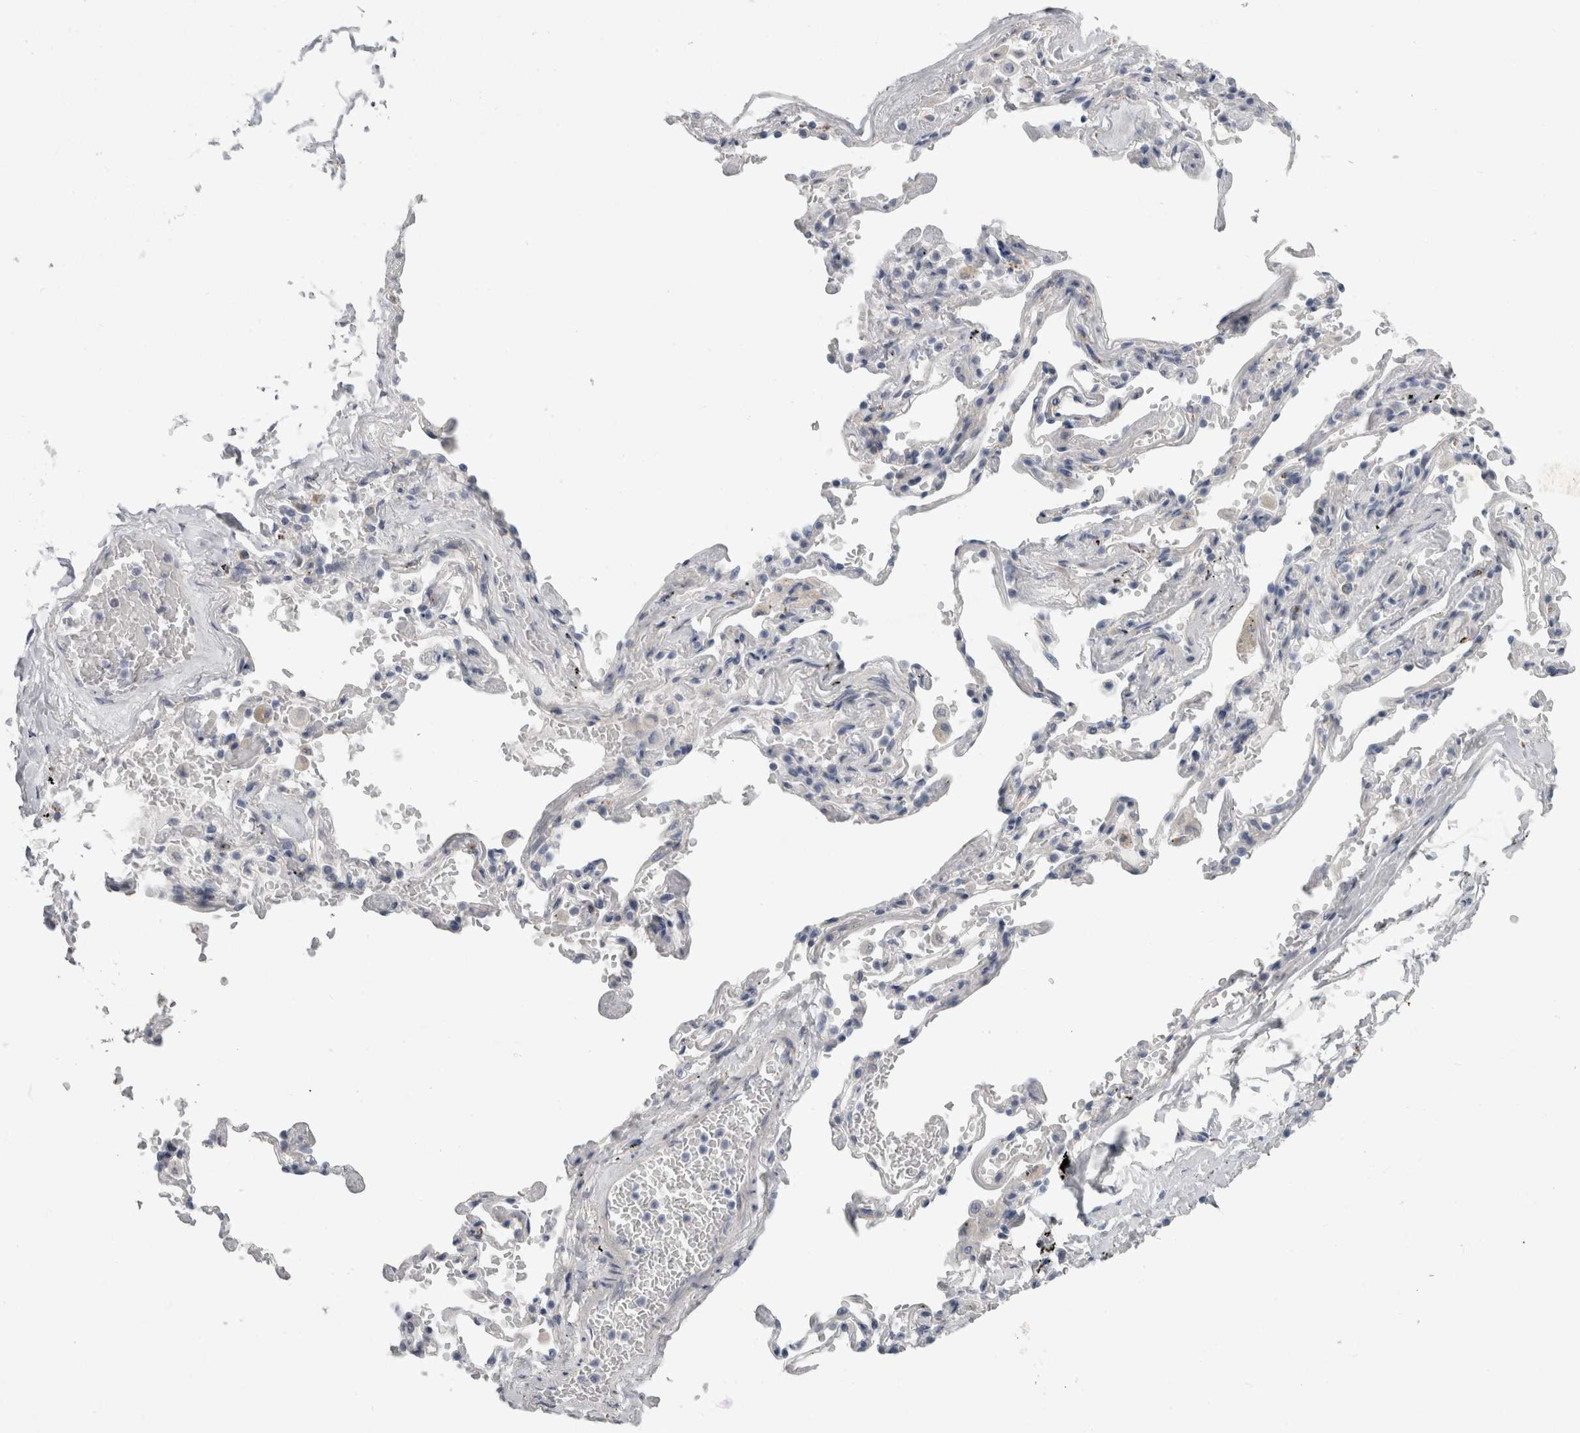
{"staining": {"intensity": "negative", "quantity": "none", "location": "none"}, "tissue": "adipose tissue", "cell_type": "Adipocytes", "image_type": "normal", "snomed": [{"axis": "morphology", "description": "Normal tissue, NOS"}, {"axis": "topography", "description": "Cartilage tissue"}, {"axis": "topography", "description": "Lung"}], "caption": "A high-resolution micrograph shows immunohistochemistry (IHC) staining of normal adipose tissue, which displays no significant staining in adipocytes.", "gene": "GATM", "patient": {"sex": "female", "age": 77}}